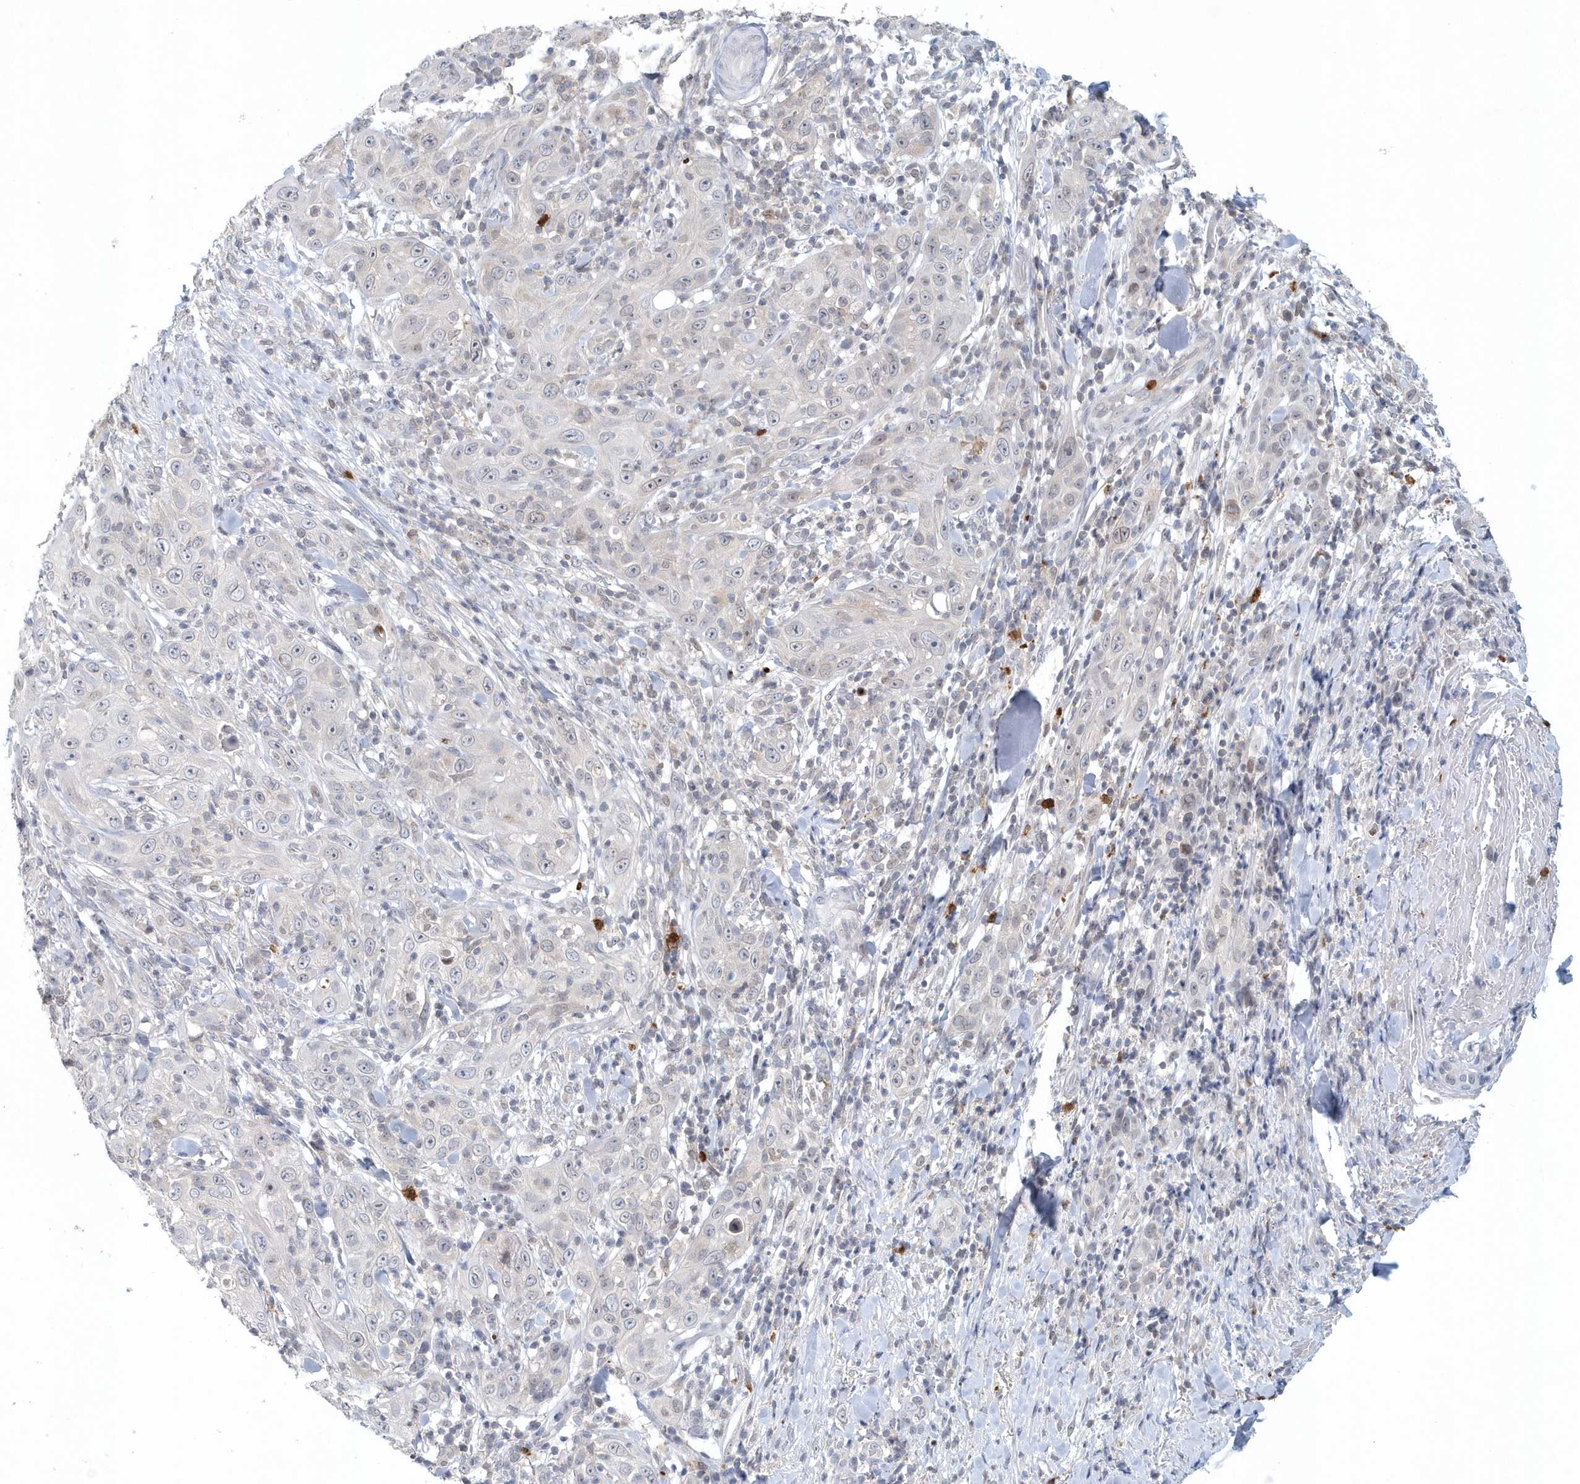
{"staining": {"intensity": "negative", "quantity": "none", "location": "none"}, "tissue": "skin cancer", "cell_type": "Tumor cells", "image_type": "cancer", "snomed": [{"axis": "morphology", "description": "Squamous cell carcinoma, NOS"}, {"axis": "topography", "description": "Skin"}], "caption": "Tumor cells show no significant protein expression in squamous cell carcinoma (skin). Brightfield microscopy of immunohistochemistry (IHC) stained with DAB (3,3'-diaminobenzidine) (brown) and hematoxylin (blue), captured at high magnification.", "gene": "NUP54", "patient": {"sex": "female", "age": 88}}